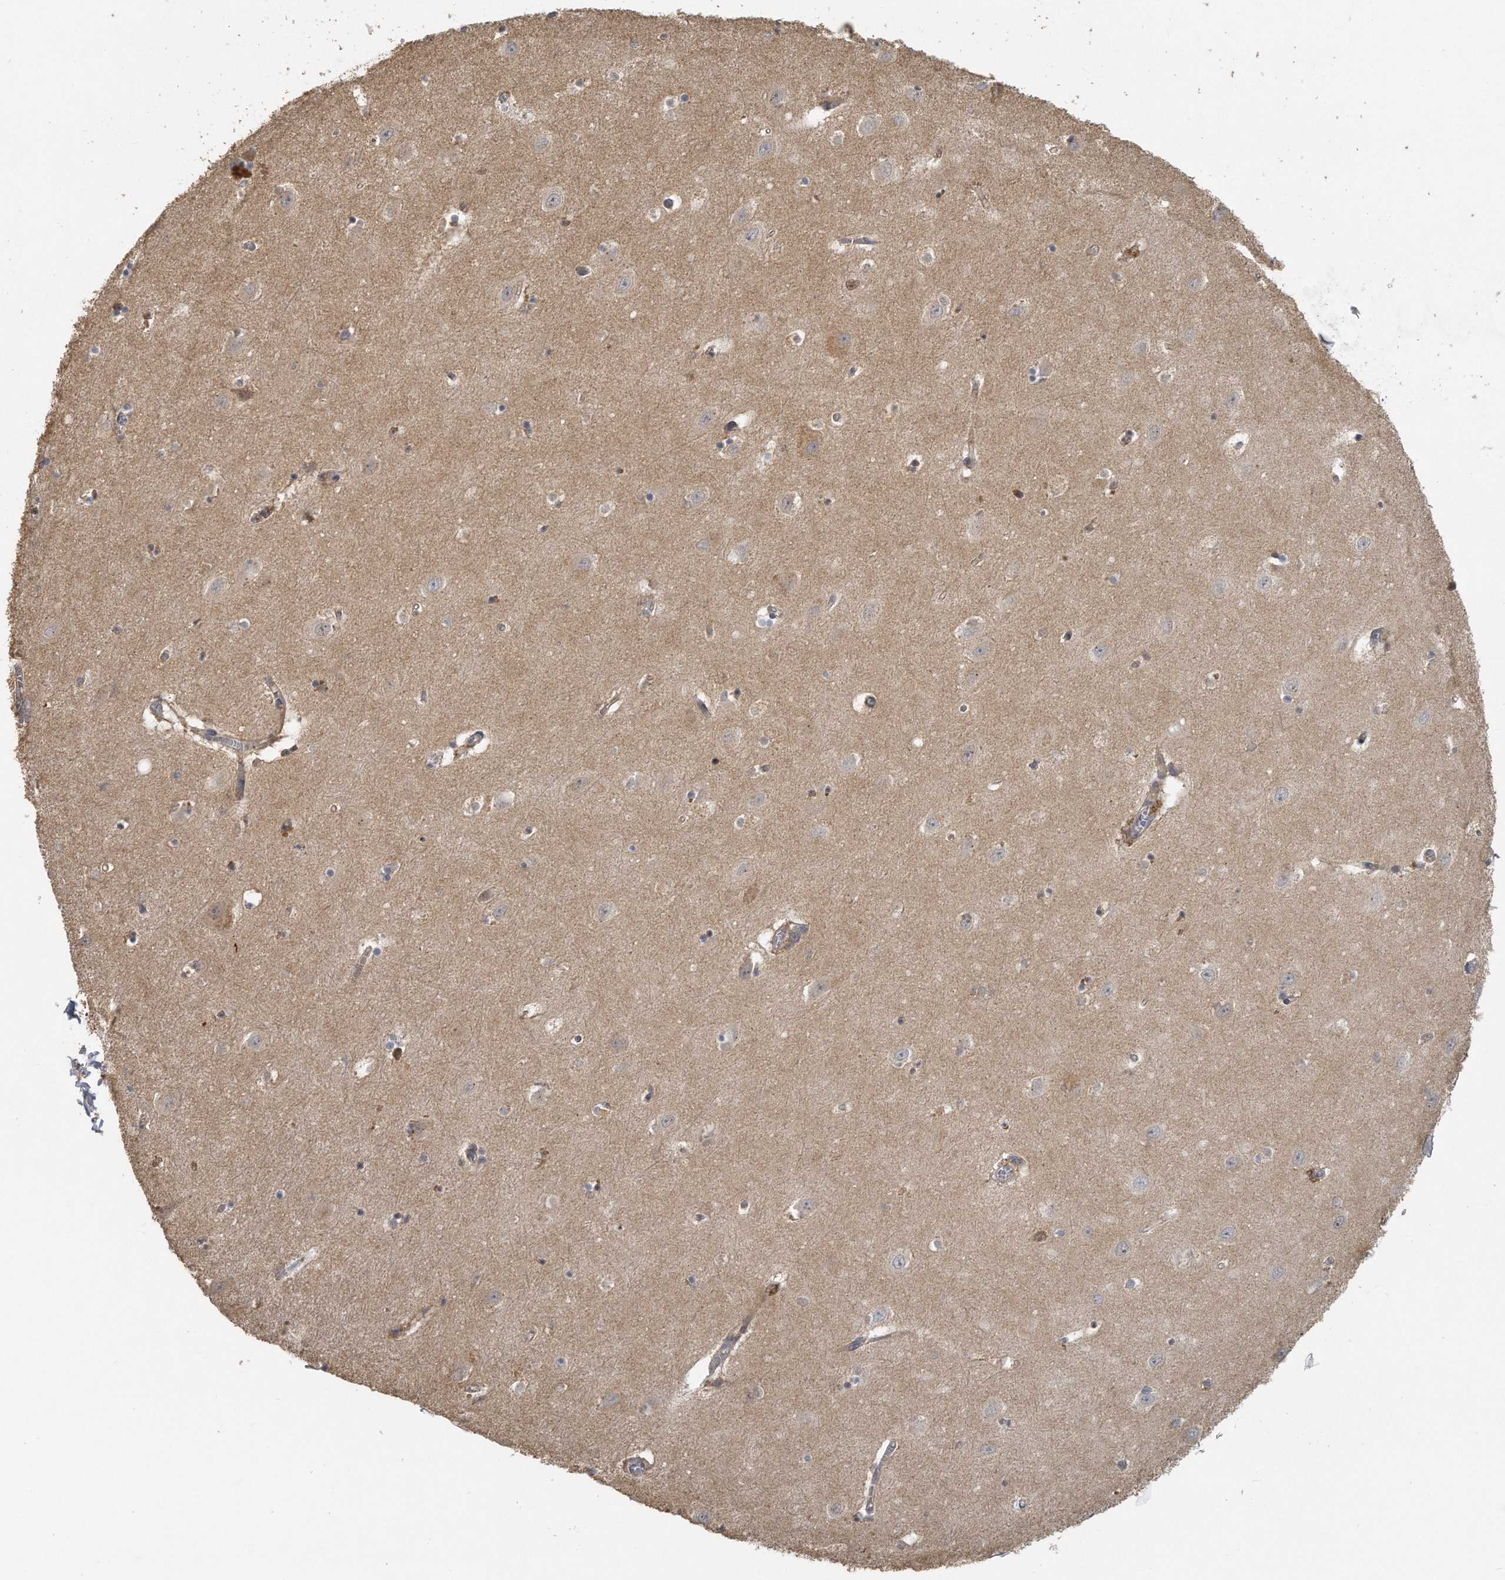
{"staining": {"intensity": "weak", "quantity": "25%-75%", "location": "cytoplasmic/membranous"}, "tissue": "hippocampus", "cell_type": "Glial cells", "image_type": "normal", "snomed": [{"axis": "morphology", "description": "Normal tissue, NOS"}, {"axis": "topography", "description": "Hippocampus"}], "caption": "IHC (DAB (3,3'-diaminobenzidine)) staining of benign hippocampus demonstrates weak cytoplasmic/membranous protein positivity in about 25%-75% of glial cells. The staining is performed using DAB (3,3'-diaminobenzidine) brown chromogen to label protein expression. The nuclei are counter-stained blue using hematoxylin.", "gene": "EIF3I", "patient": {"sex": "female", "age": 64}}